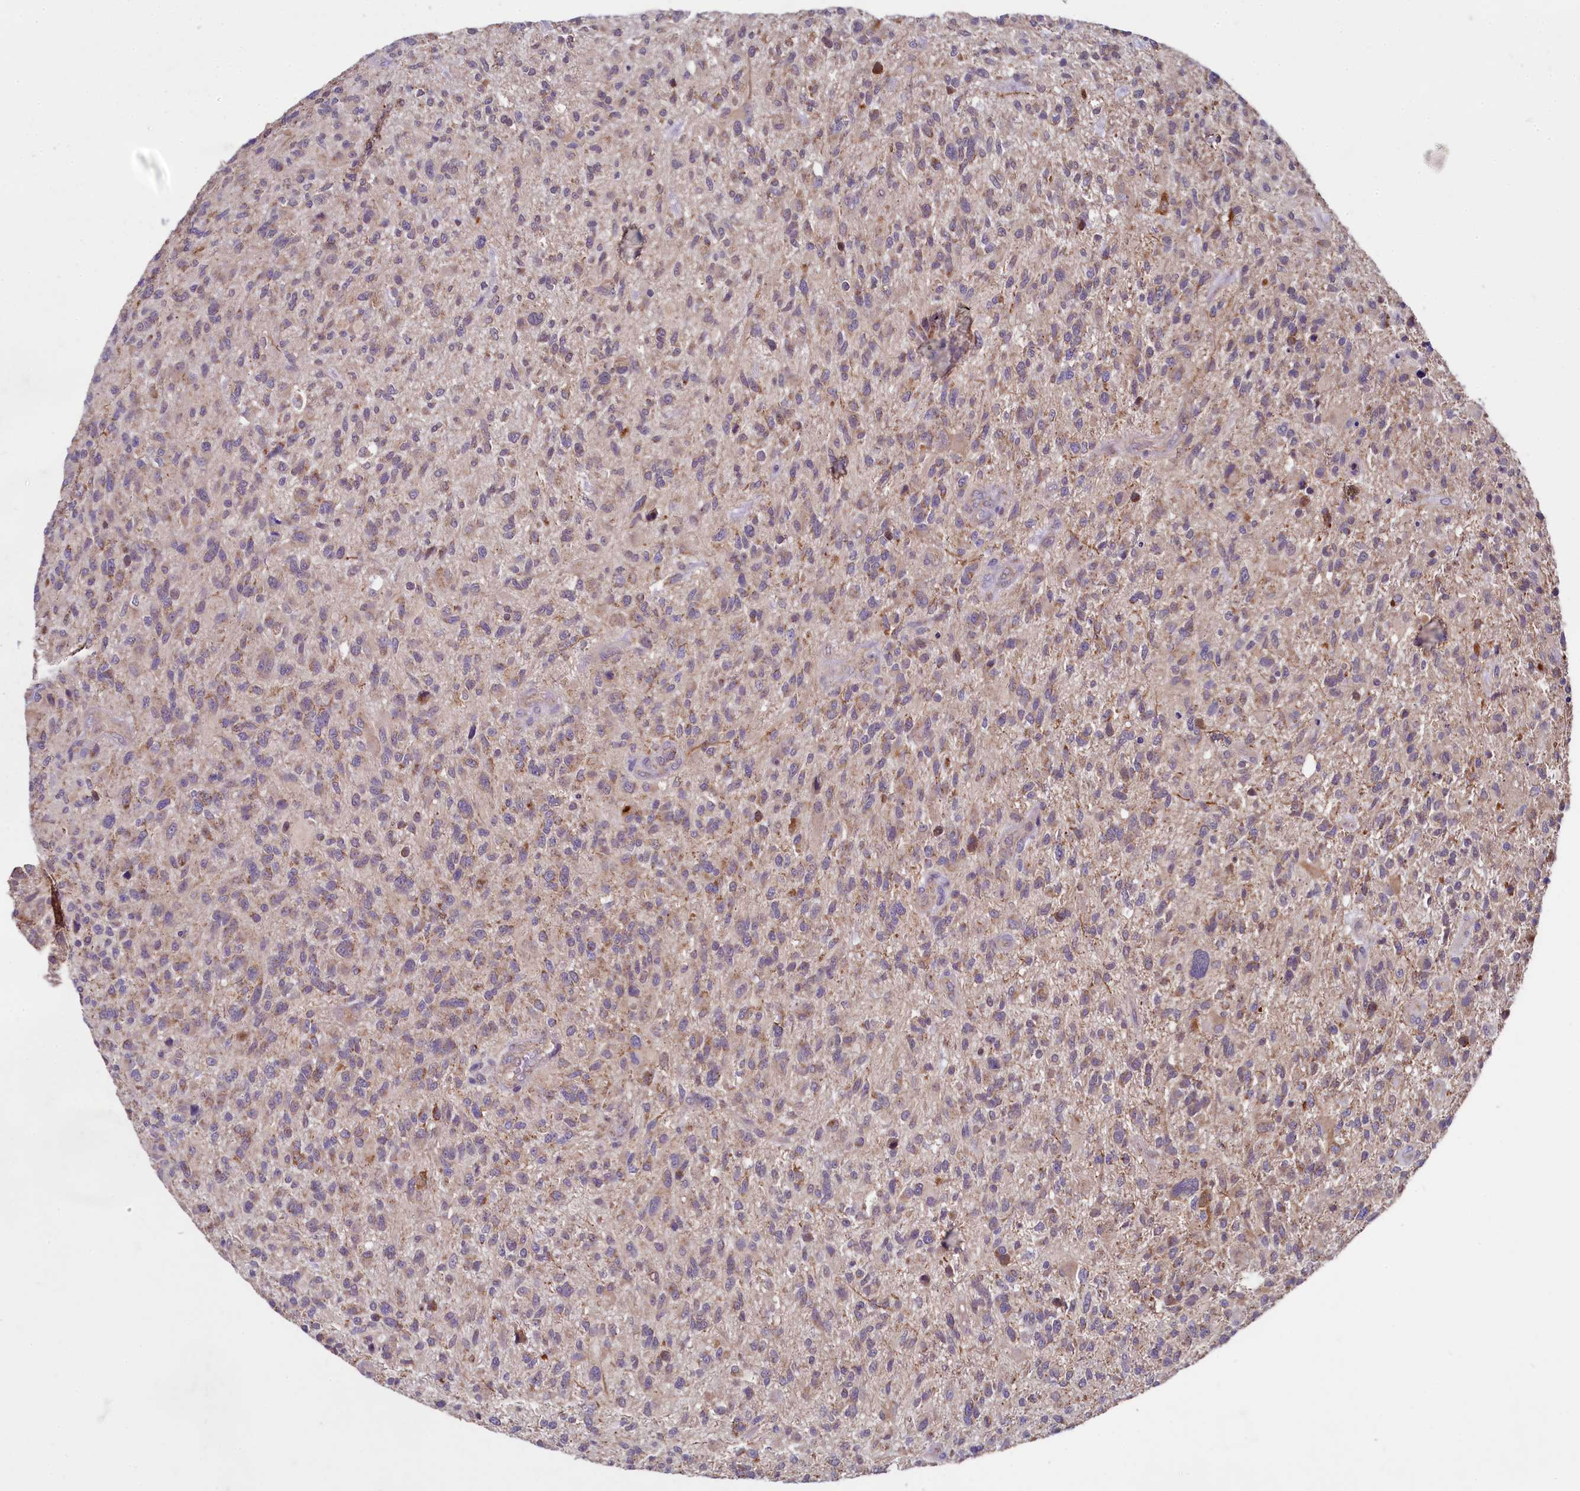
{"staining": {"intensity": "moderate", "quantity": "<25%", "location": "cytoplasmic/membranous"}, "tissue": "glioma", "cell_type": "Tumor cells", "image_type": "cancer", "snomed": [{"axis": "morphology", "description": "Glioma, malignant, High grade"}, {"axis": "topography", "description": "Brain"}], "caption": "Protein positivity by immunohistochemistry (IHC) displays moderate cytoplasmic/membranous staining in about <25% of tumor cells in malignant glioma (high-grade).", "gene": "MRPL57", "patient": {"sex": "male", "age": 47}}